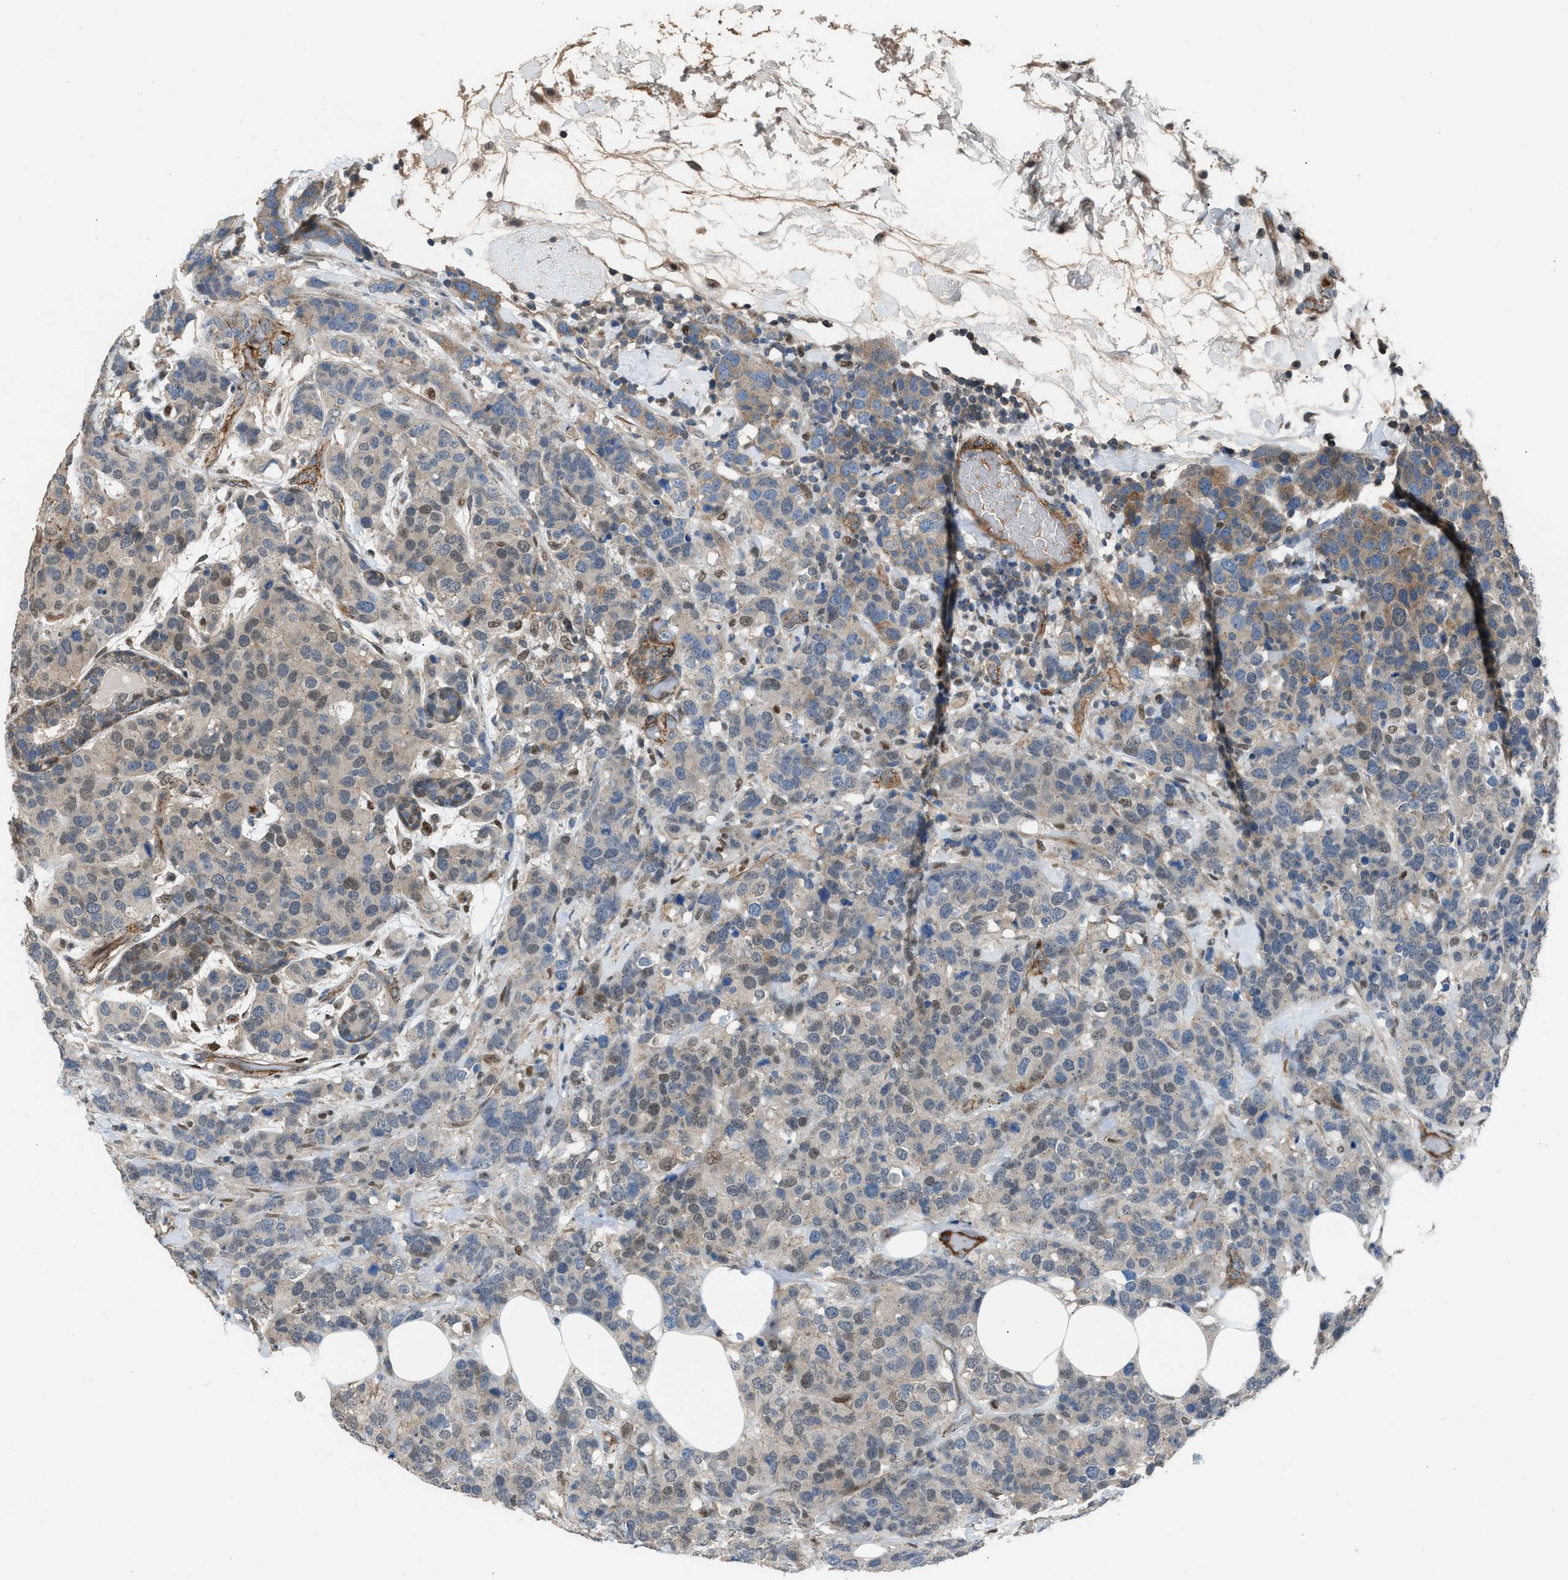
{"staining": {"intensity": "moderate", "quantity": "<25%", "location": "cytoplasmic/membranous,nuclear"}, "tissue": "breast cancer", "cell_type": "Tumor cells", "image_type": "cancer", "snomed": [{"axis": "morphology", "description": "Lobular carcinoma"}, {"axis": "topography", "description": "Breast"}], "caption": "Breast lobular carcinoma stained with DAB IHC shows low levels of moderate cytoplasmic/membranous and nuclear positivity in approximately <25% of tumor cells.", "gene": "CRTC1", "patient": {"sex": "female", "age": 59}}